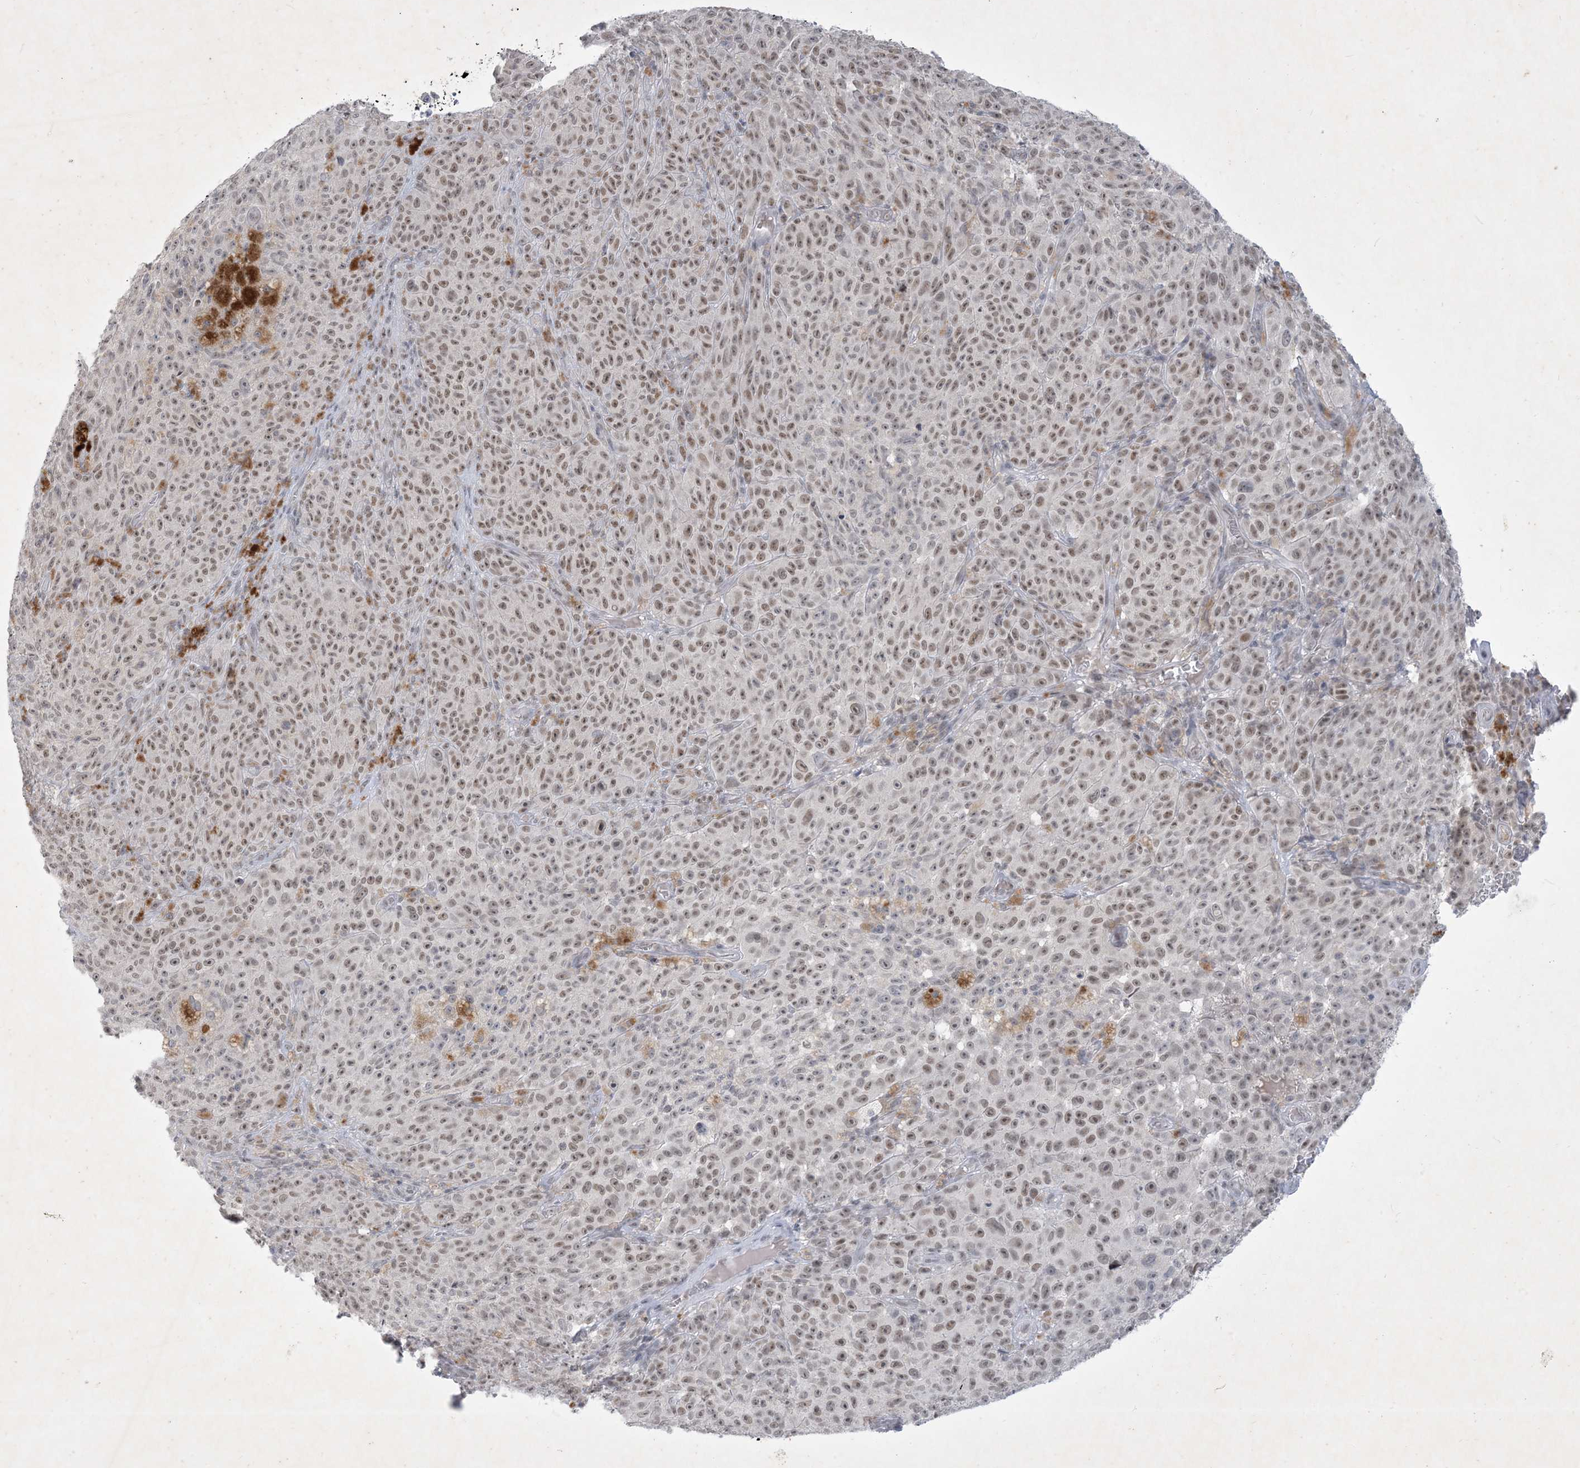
{"staining": {"intensity": "weak", "quantity": ">75%", "location": "nuclear"}, "tissue": "melanoma", "cell_type": "Tumor cells", "image_type": "cancer", "snomed": [{"axis": "morphology", "description": "Malignant melanoma, NOS"}, {"axis": "topography", "description": "Skin"}], "caption": "Protein expression analysis of human malignant melanoma reveals weak nuclear staining in about >75% of tumor cells.", "gene": "ZNF674", "patient": {"sex": "female", "age": 82}}